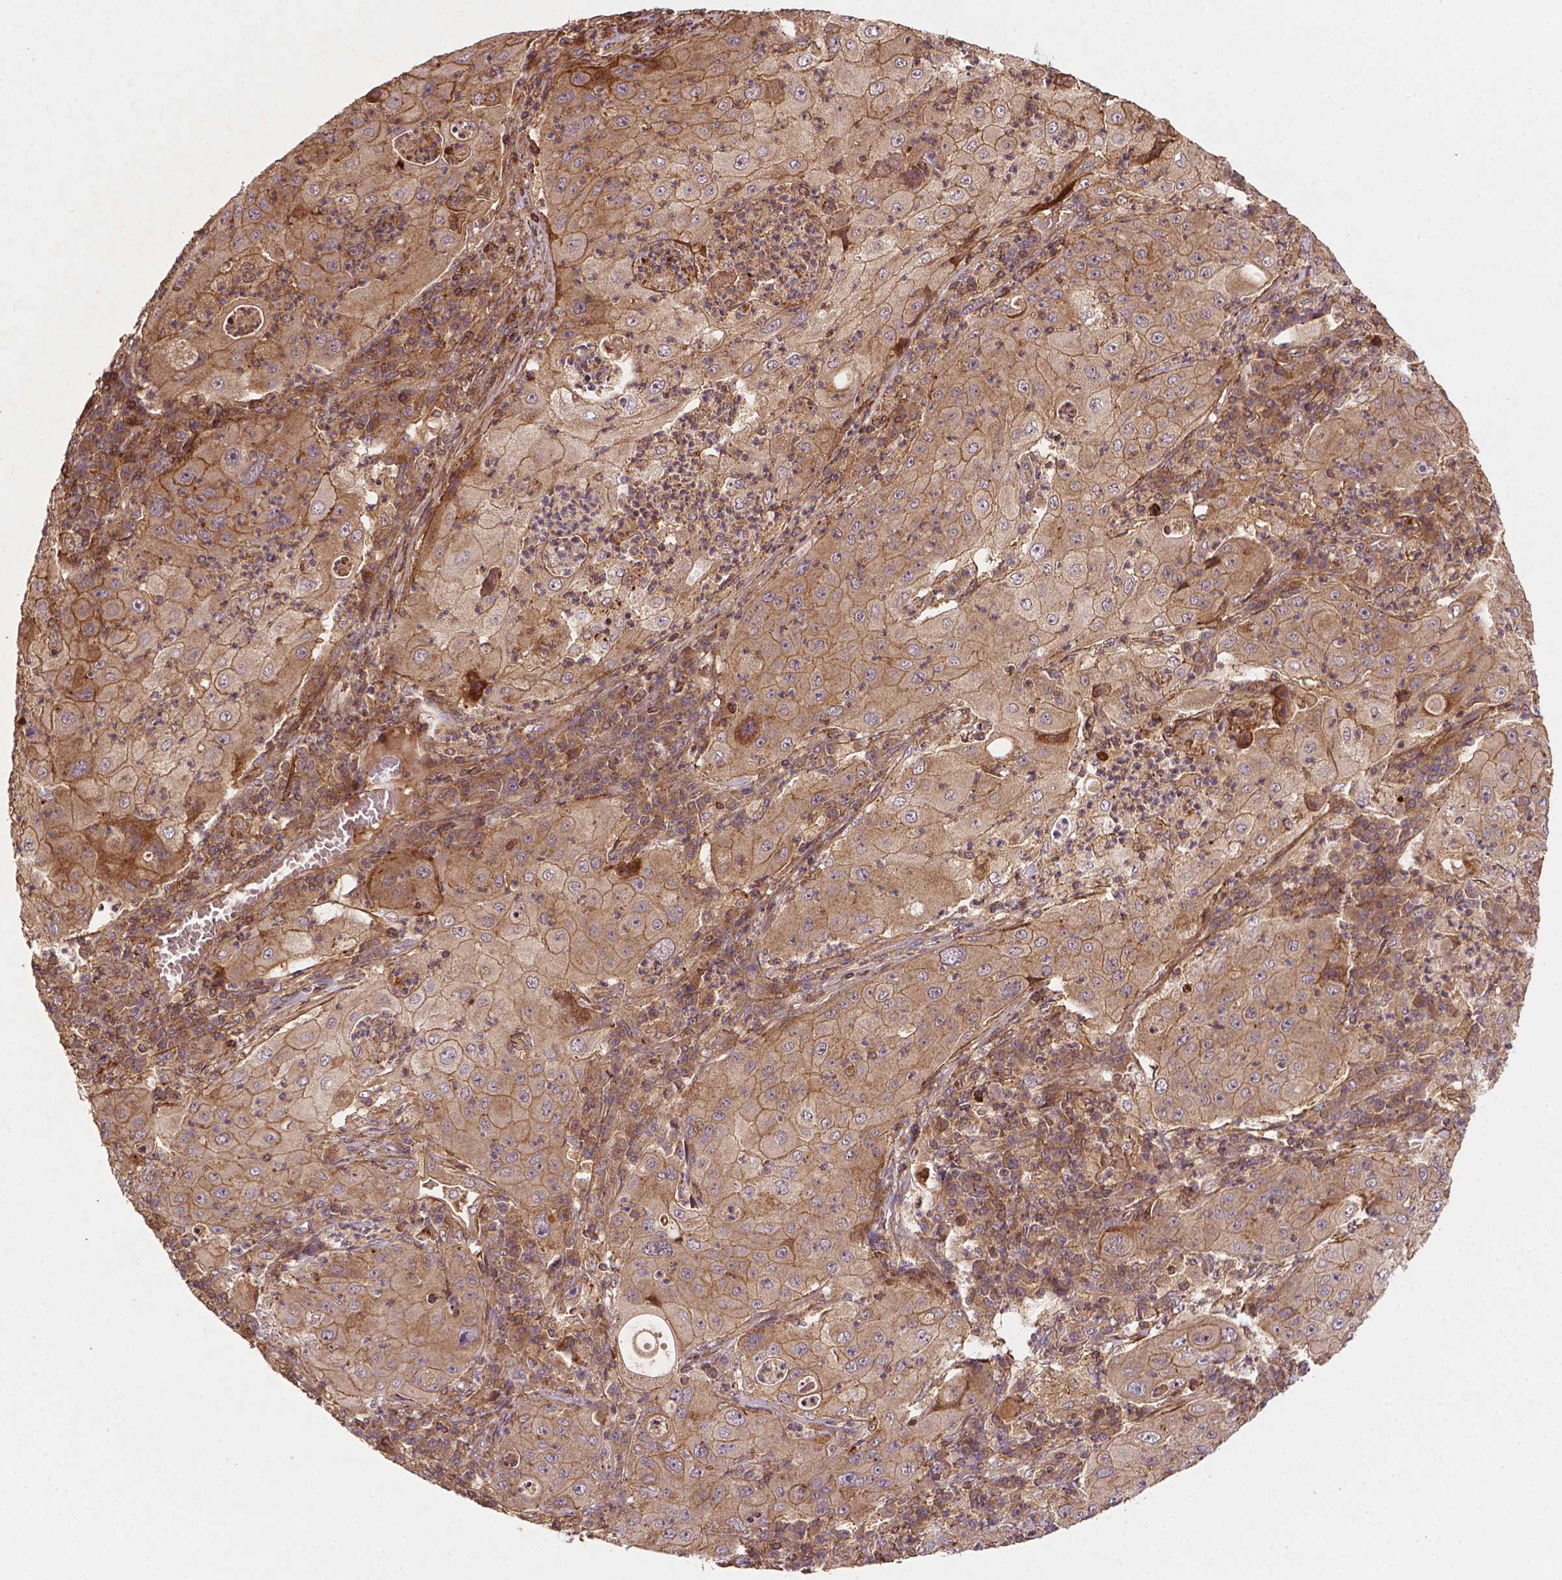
{"staining": {"intensity": "moderate", "quantity": ">75%", "location": "cytoplasmic/membranous"}, "tissue": "lung cancer", "cell_type": "Tumor cells", "image_type": "cancer", "snomed": [{"axis": "morphology", "description": "Squamous cell carcinoma, NOS"}, {"axis": "topography", "description": "Lung"}], "caption": "Immunohistochemistry of human lung cancer exhibits medium levels of moderate cytoplasmic/membranous positivity in about >75% of tumor cells.", "gene": "ZMYND19", "patient": {"sex": "female", "age": 59}}